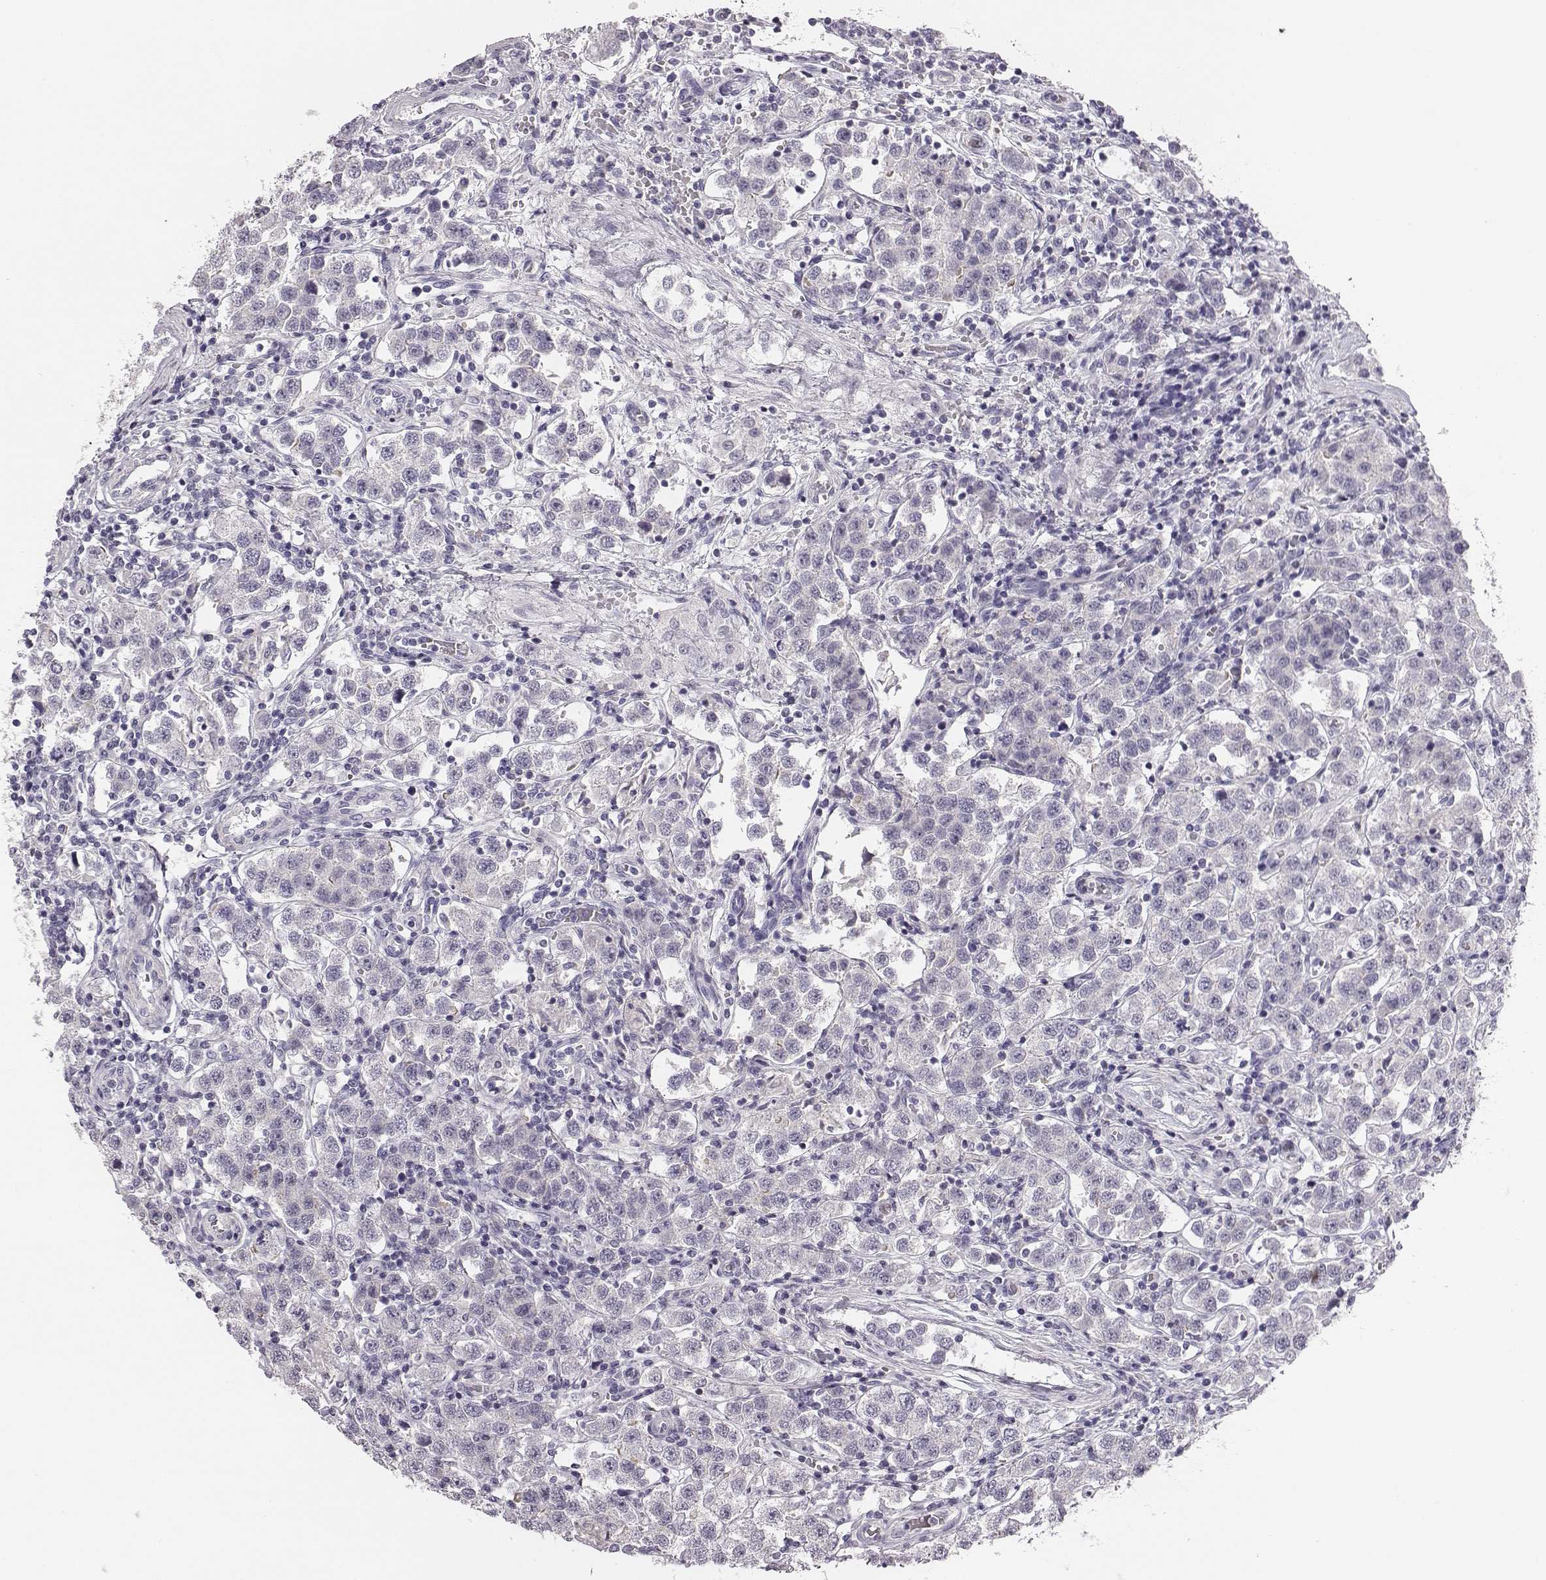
{"staining": {"intensity": "negative", "quantity": "none", "location": "none"}, "tissue": "testis cancer", "cell_type": "Tumor cells", "image_type": "cancer", "snomed": [{"axis": "morphology", "description": "Seminoma, NOS"}, {"axis": "topography", "description": "Testis"}], "caption": "Tumor cells are negative for brown protein staining in testis seminoma. (DAB immunohistochemistry, high magnification).", "gene": "ADAM7", "patient": {"sex": "male", "age": 37}}